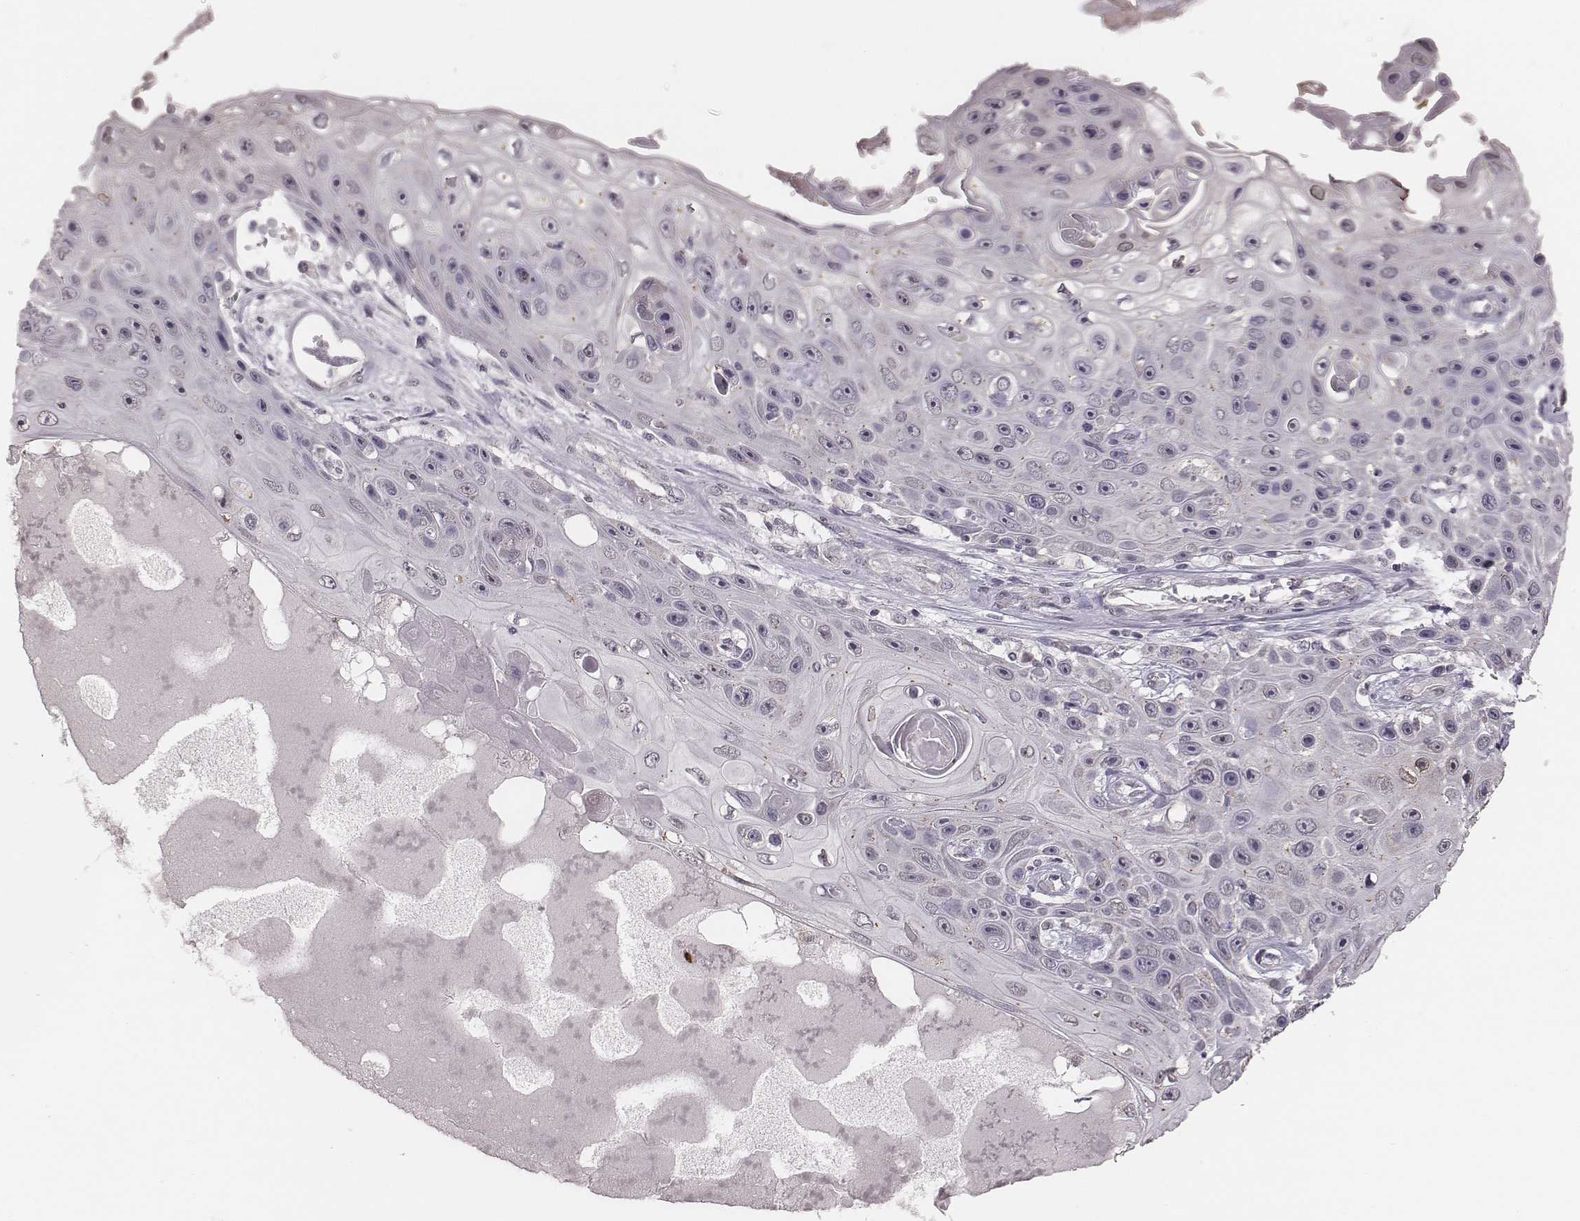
{"staining": {"intensity": "negative", "quantity": "none", "location": "none"}, "tissue": "skin cancer", "cell_type": "Tumor cells", "image_type": "cancer", "snomed": [{"axis": "morphology", "description": "Squamous cell carcinoma, NOS"}, {"axis": "topography", "description": "Skin"}], "caption": "Immunohistochemistry (IHC) photomicrograph of neoplastic tissue: human skin cancer (squamous cell carcinoma) stained with DAB (3,3'-diaminobenzidine) exhibits no significant protein staining in tumor cells.", "gene": "SLC7A4", "patient": {"sex": "male", "age": 82}}